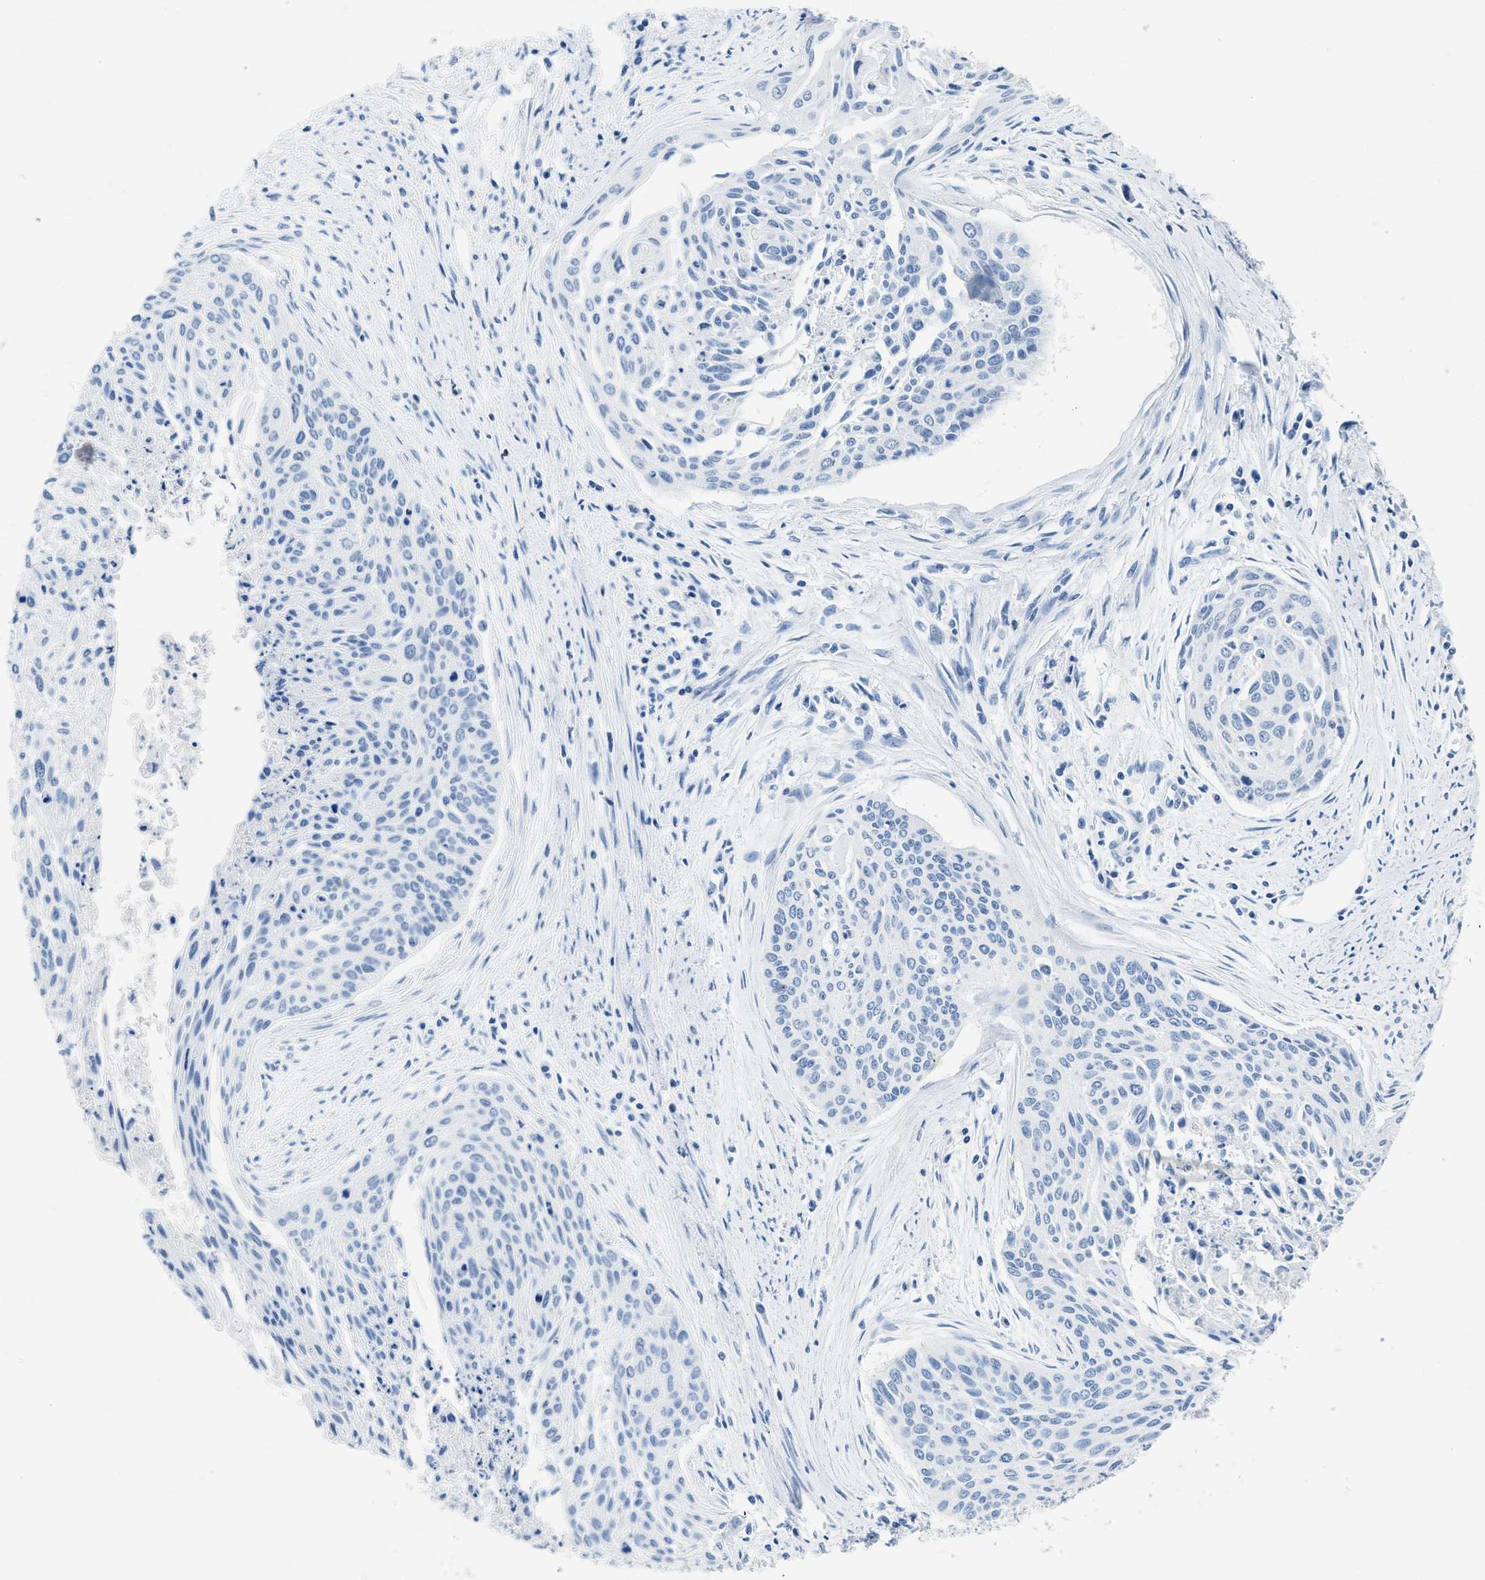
{"staining": {"intensity": "negative", "quantity": "none", "location": "none"}, "tissue": "cervical cancer", "cell_type": "Tumor cells", "image_type": "cancer", "snomed": [{"axis": "morphology", "description": "Squamous cell carcinoma, NOS"}, {"axis": "topography", "description": "Cervix"}], "caption": "An IHC histopathology image of cervical squamous cell carcinoma is shown. There is no staining in tumor cells of cervical squamous cell carcinoma.", "gene": "NFATC2", "patient": {"sex": "female", "age": 55}}